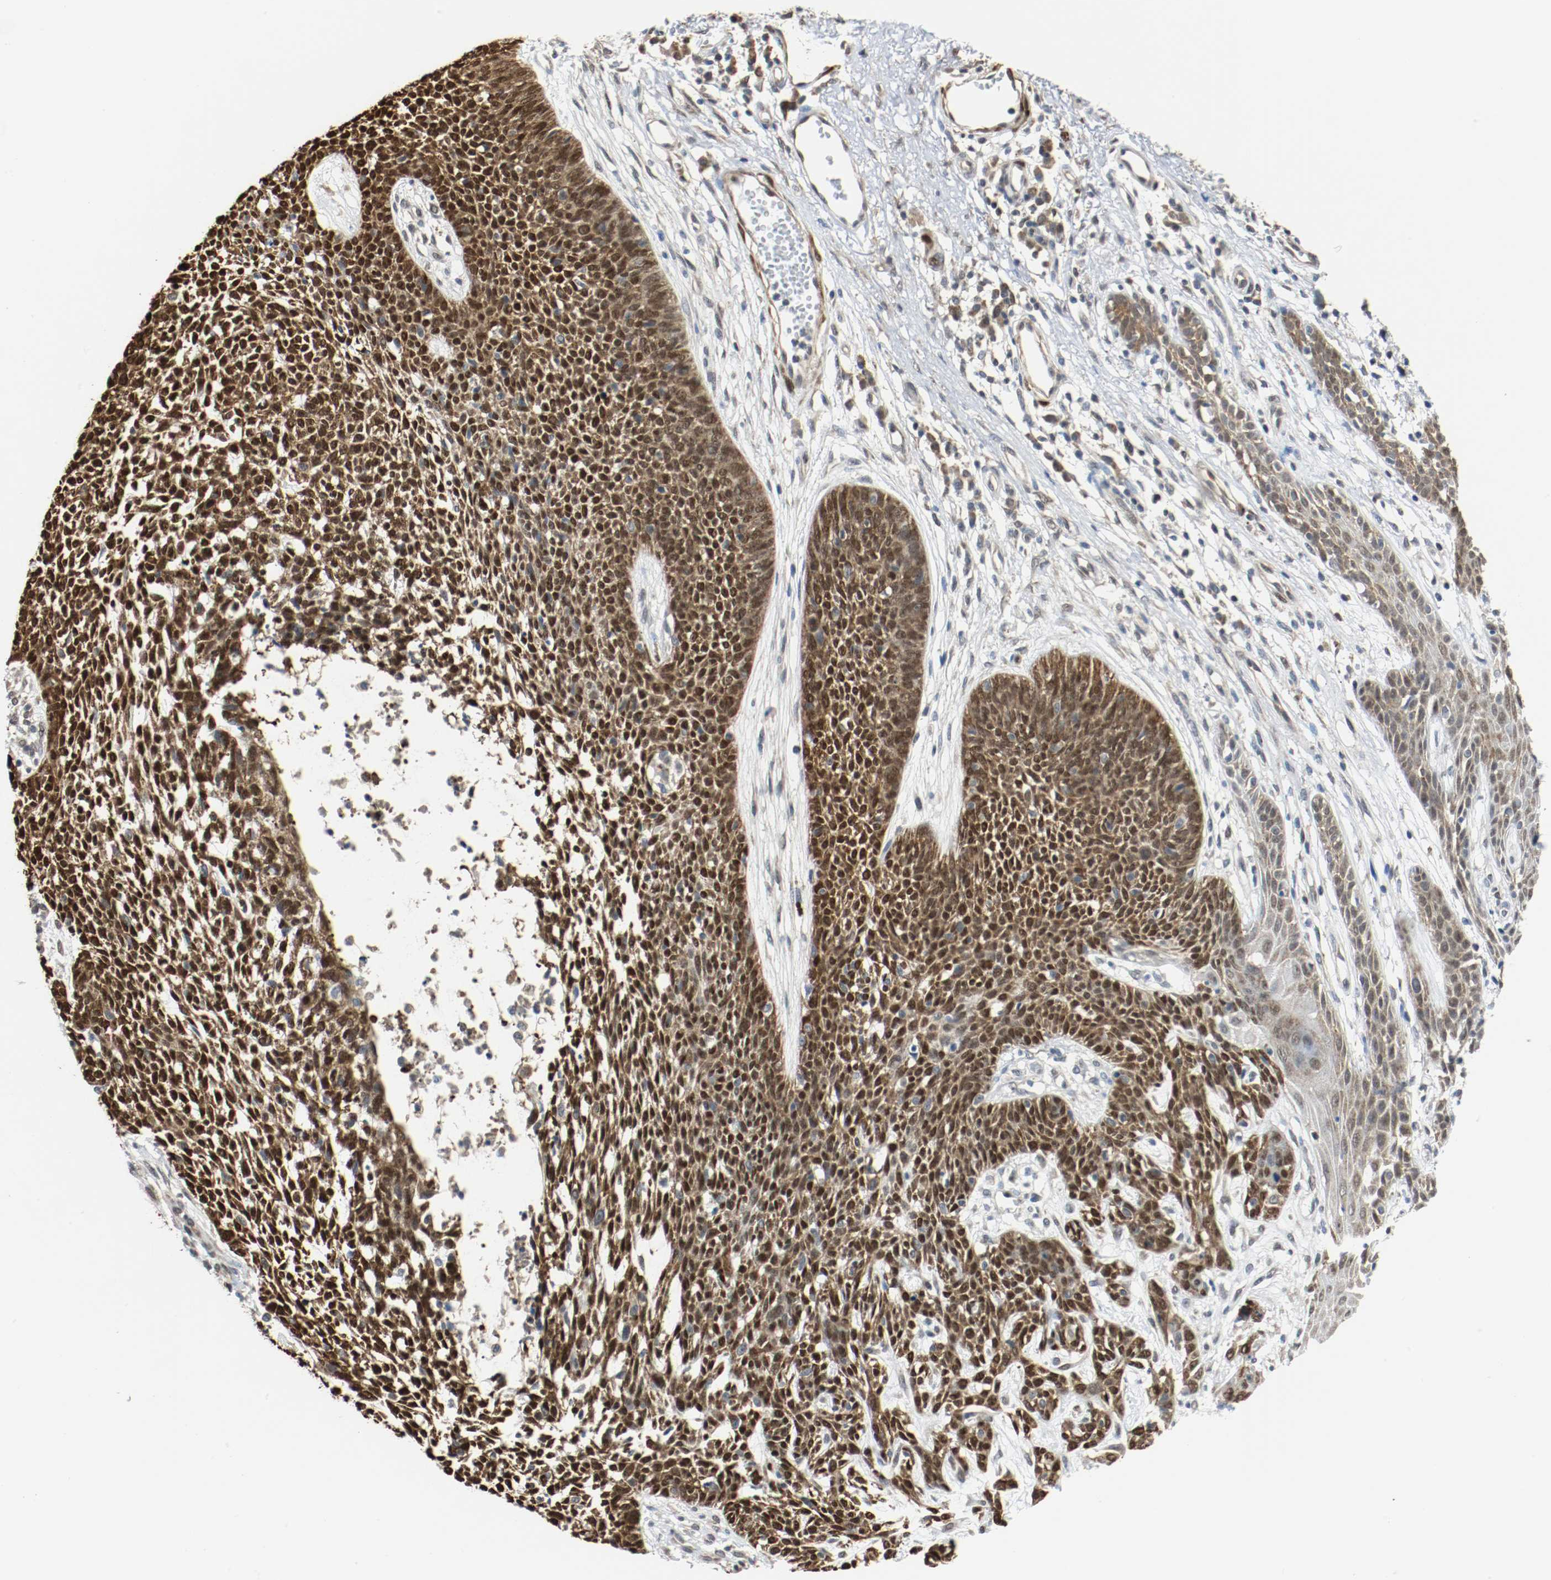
{"staining": {"intensity": "strong", "quantity": ">75%", "location": "cytoplasmic/membranous,nuclear"}, "tissue": "skin cancer", "cell_type": "Tumor cells", "image_type": "cancer", "snomed": [{"axis": "morphology", "description": "Basal cell carcinoma"}, {"axis": "topography", "description": "Skin"}], "caption": "Protein expression analysis of skin cancer (basal cell carcinoma) exhibits strong cytoplasmic/membranous and nuclear positivity in approximately >75% of tumor cells. The staining was performed using DAB (3,3'-diaminobenzidine), with brown indicating positive protein expression. Nuclei are stained blue with hematoxylin.", "gene": "PPME1", "patient": {"sex": "female", "age": 84}}